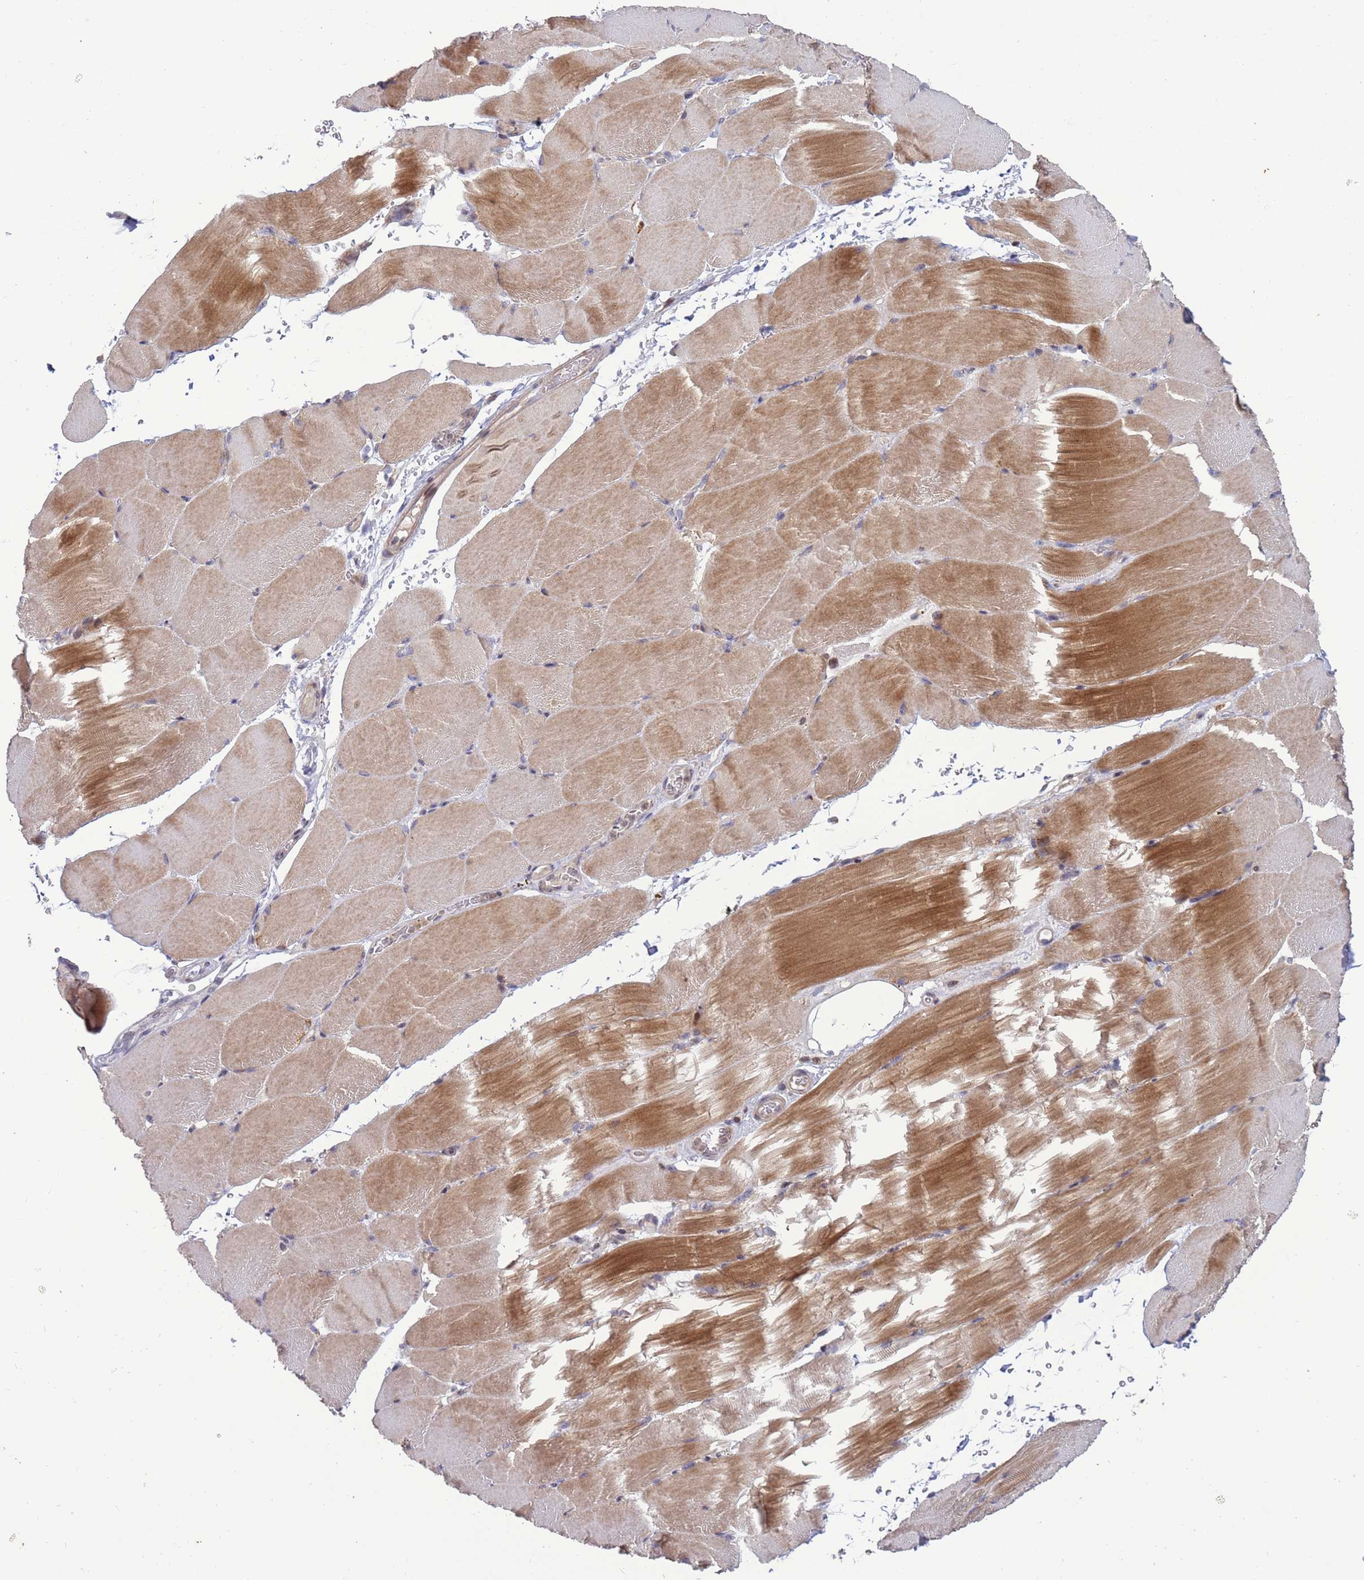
{"staining": {"intensity": "moderate", "quantity": "25%-75%", "location": "cytoplasmic/membranous"}, "tissue": "skeletal muscle", "cell_type": "Myocytes", "image_type": "normal", "snomed": [{"axis": "morphology", "description": "Normal tissue, NOS"}, {"axis": "topography", "description": "Skeletal muscle"}, {"axis": "topography", "description": "Parathyroid gland"}], "caption": "The micrograph reveals immunohistochemical staining of normal skeletal muscle. There is moderate cytoplasmic/membranous expression is identified in approximately 25%-75% of myocytes. (Brightfield microscopy of DAB IHC at high magnification).", "gene": "RCOR2", "patient": {"sex": "female", "age": 37}}